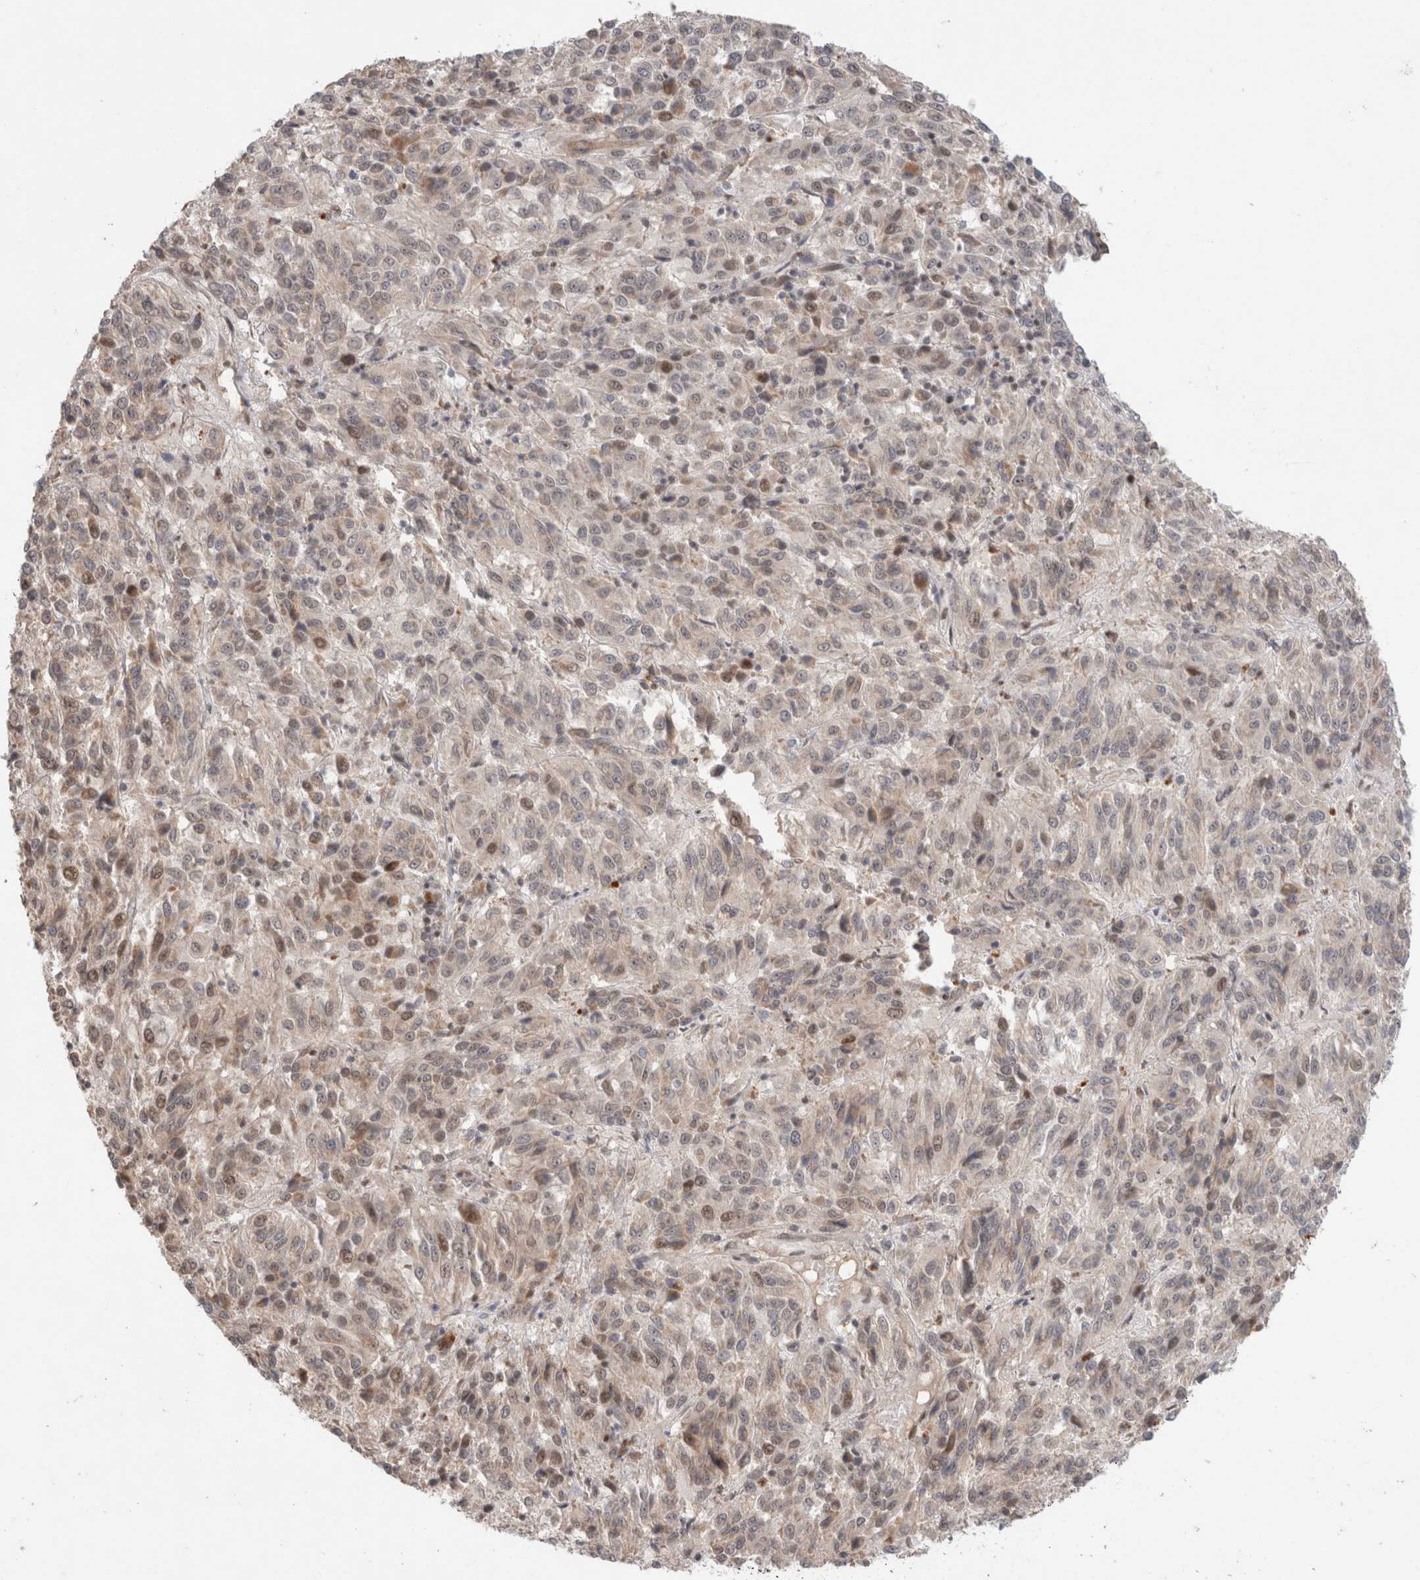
{"staining": {"intensity": "weak", "quantity": "<25%", "location": "cytoplasmic/membranous,nuclear"}, "tissue": "melanoma", "cell_type": "Tumor cells", "image_type": "cancer", "snomed": [{"axis": "morphology", "description": "Malignant melanoma, Metastatic site"}, {"axis": "topography", "description": "Lung"}], "caption": "IHC histopathology image of neoplastic tissue: human melanoma stained with DAB (3,3'-diaminobenzidine) demonstrates no significant protein expression in tumor cells.", "gene": "SYDE2", "patient": {"sex": "male", "age": 64}}